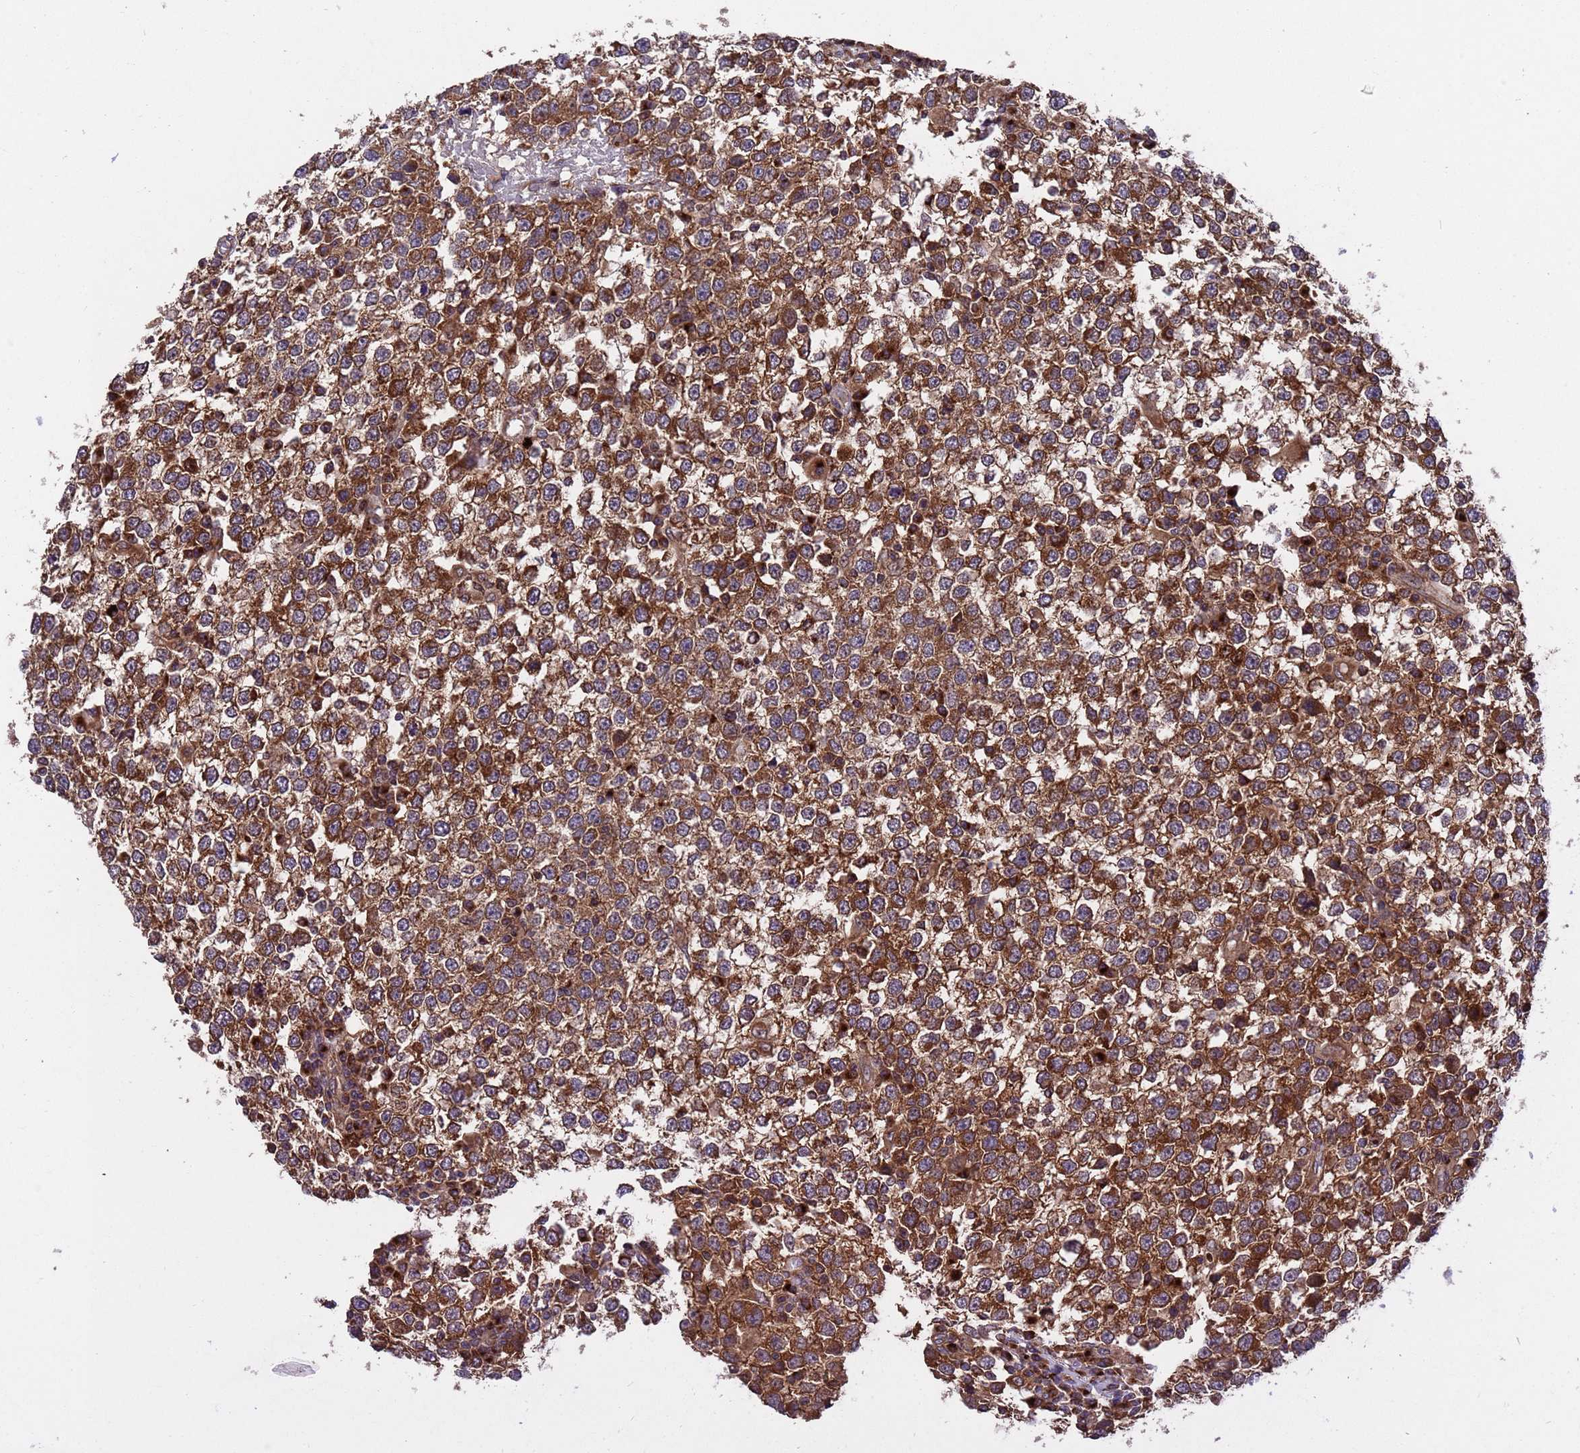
{"staining": {"intensity": "strong", "quantity": ">75%", "location": "cytoplasmic/membranous"}, "tissue": "testis cancer", "cell_type": "Tumor cells", "image_type": "cancer", "snomed": [{"axis": "morphology", "description": "Seminoma, NOS"}, {"axis": "topography", "description": "Testis"}], "caption": "An IHC image of neoplastic tissue is shown. Protein staining in brown labels strong cytoplasmic/membranous positivity in testis cancer (seminoma) within tumor cells.", "gene": "TSR3", "patient": {"sex": "male", "age": 65}}